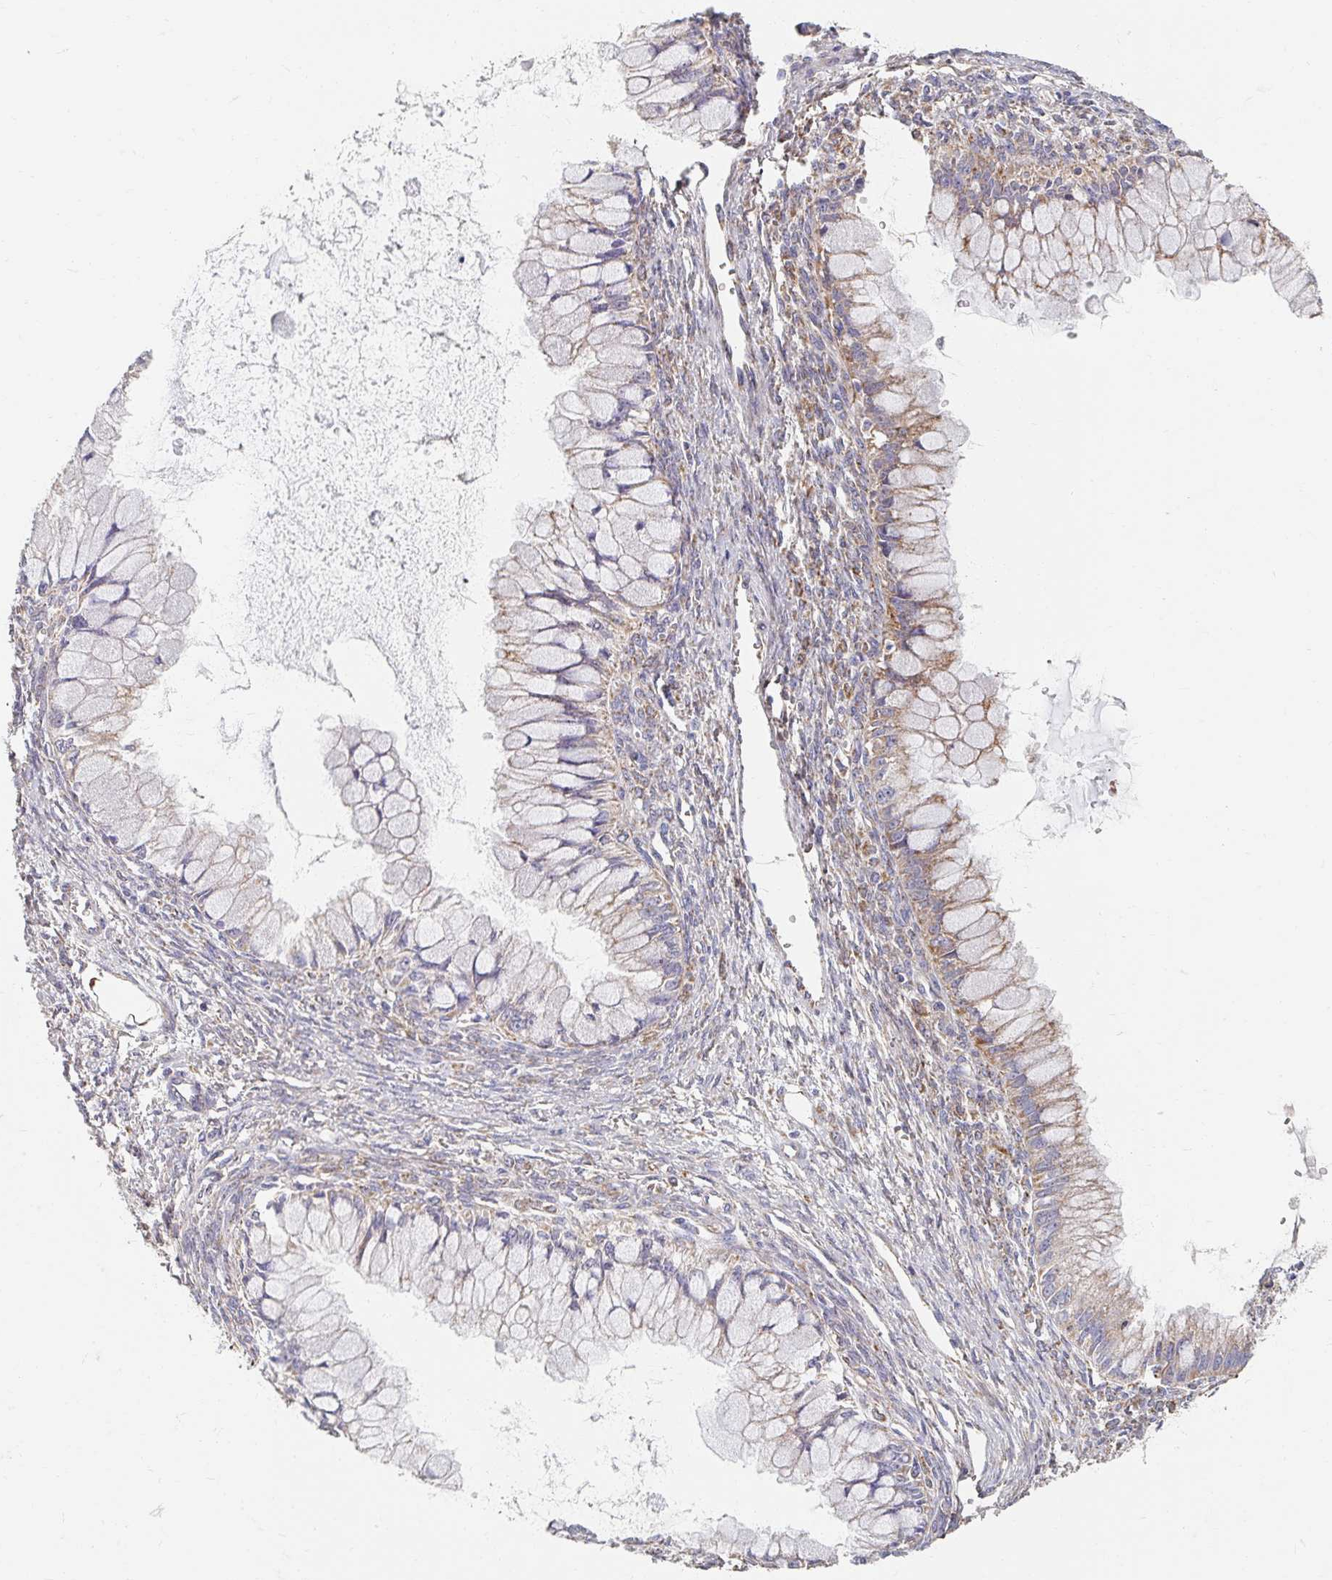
{"staining": {"intensity": "weak", "quantity": "<25%", "location": "cytoplasmic/membranous"}, "tissue": "ovarian cancer", "cell_type": "Tumor cells", "image_type": "cancer", "snomed": [{"axis": "morphology", "description": "Cystadenocarcinoma, mucinous, NOS"}, {"axis": "topography", "description": "Ovary"}], "caption": "The IHC image has no significant expression in tumor cells of ovarian cancer (mucinous cystadenocarcinoma) tissue. (DAB immunohistochemistry, high magnification).", "gene": "MAVS", "patient": {"sex": "female", "age": 34}}